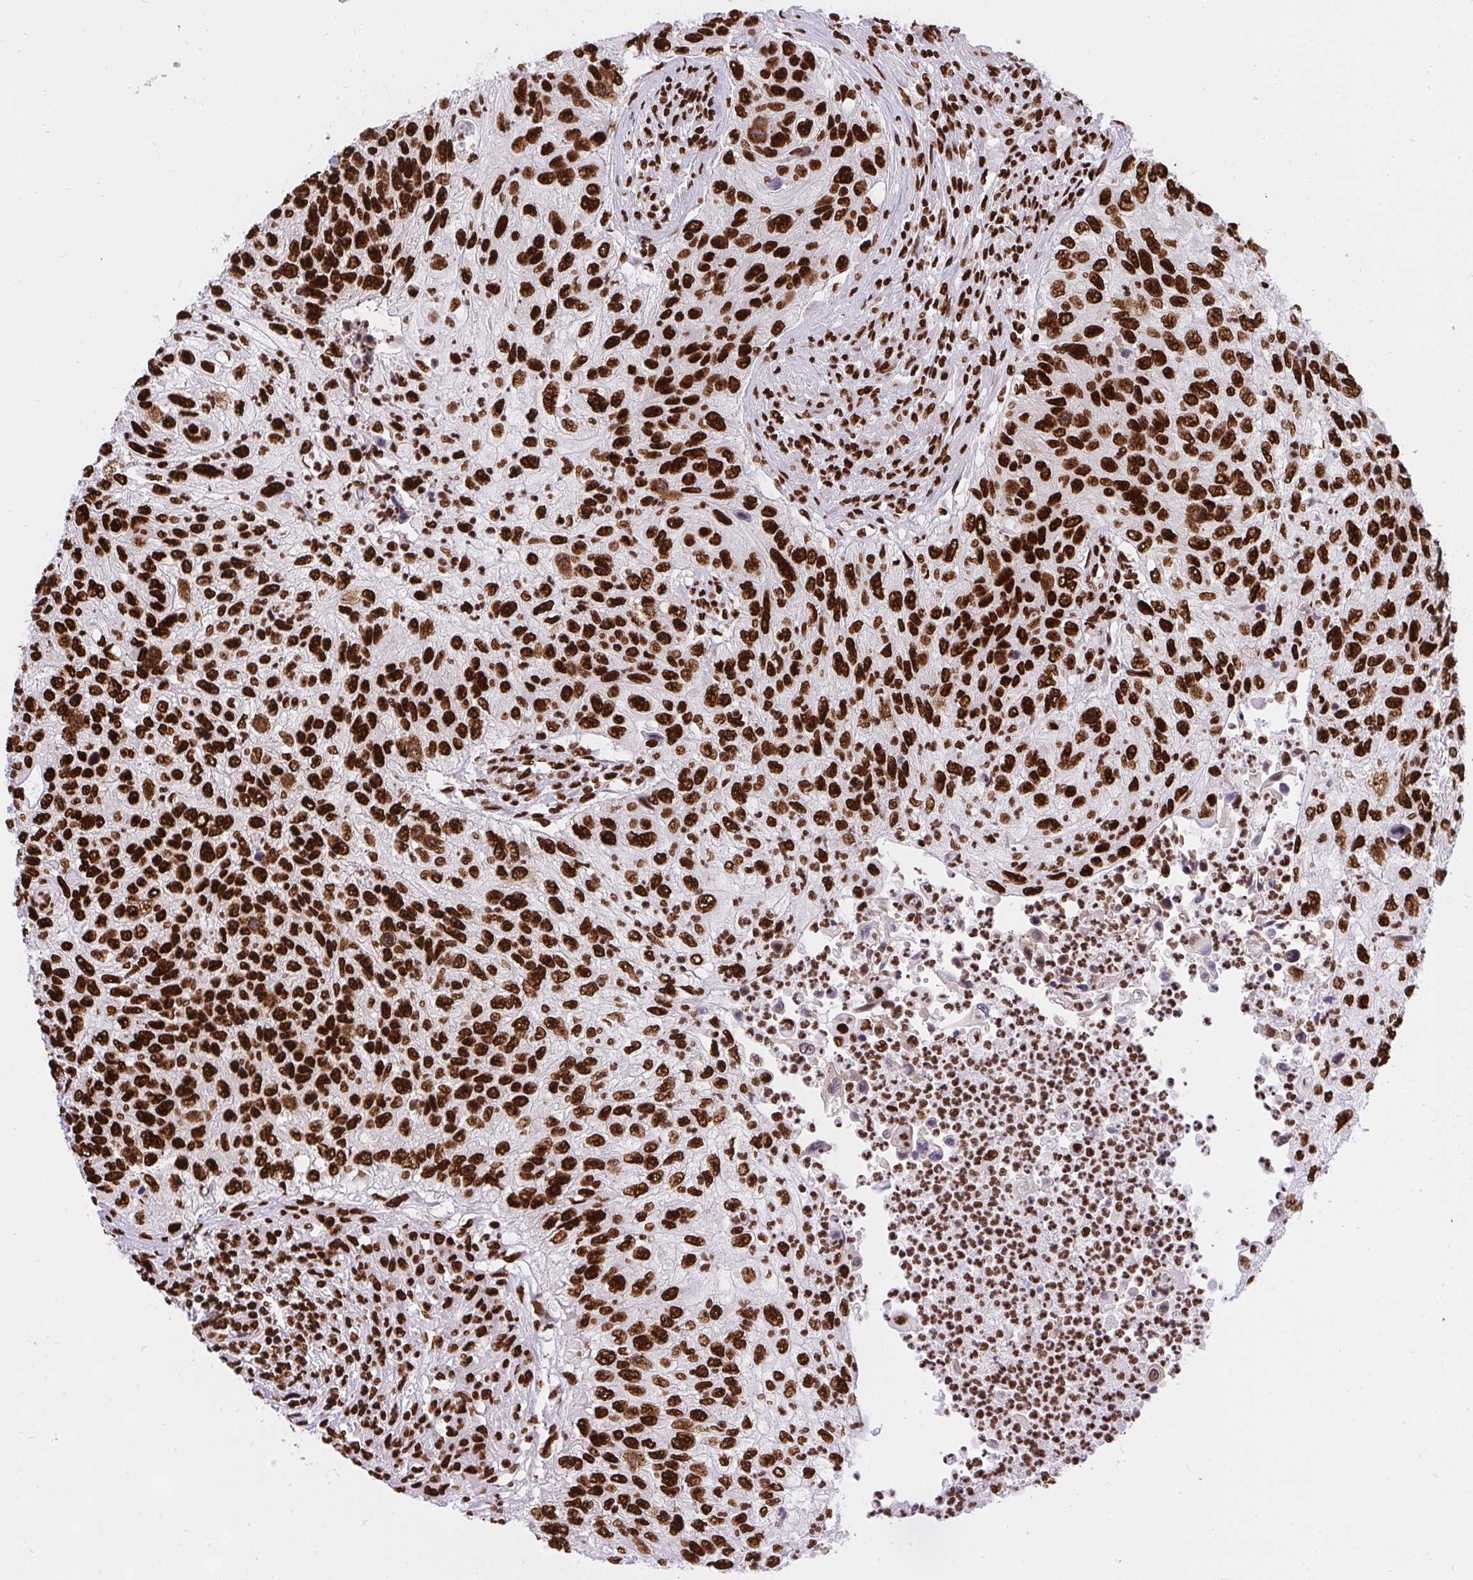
{"staining": {"intensity": "strong", "quantity": ">75%", "location": "nuclear"}, "tissue": "urothelial cancer", "cell_type": "Tumor cells", "image_type": "cancer", "snomed": [{"axis": "morphology", "description": "Urothelial carcinoma, High grade"}, {"axis": "topography", "description": "Urinary bladder"}], "caption": "An image of human urothelial cancer stained for a protein displays strong nuclear brown staining in tumor cells. (Stains: DAB (3,3'-diaminobenzidine) in brown, nuclei in blue, Microscopy: brightfield microscopy at high magnification).", "gene": "HNRNPL", "patient": {"sex": "female", "age": 60}}